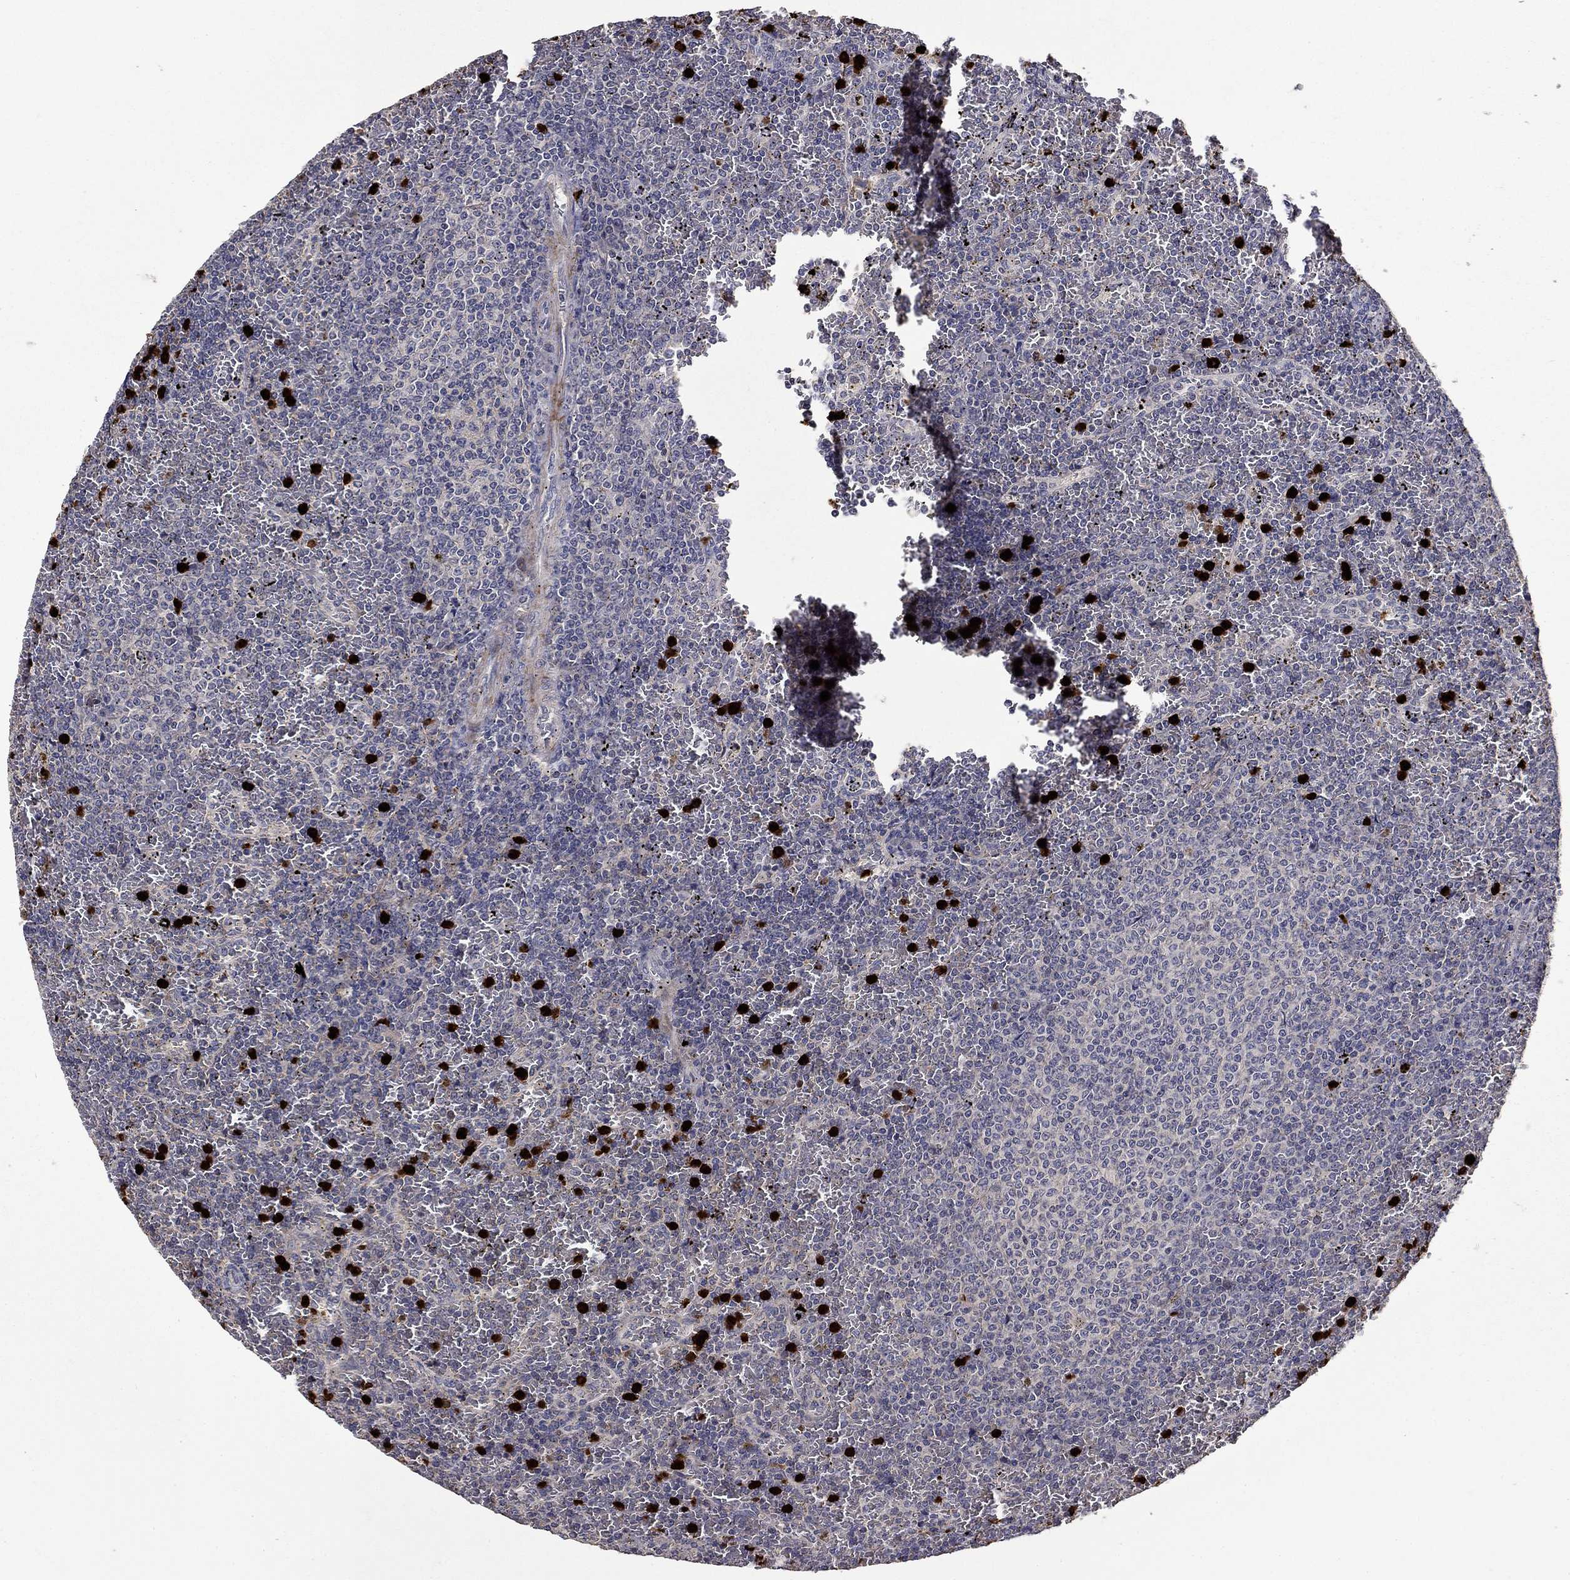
{"staining": {"intensity": "negative", "quantity": "none", "location": "none"}, "tissue": "lymphoma", "cell_type": "Tumor cells", "image_type": "cancer", "snomed": [{"axis": "morphology", "description": "Malignant lymphoma, non-Hodgkin's type, Low grade"}, {"axis": "topography", "description": "Spleen"}], "caption": "A high-resolution image shows immunohistochemistry (IHC) staining of malignant lymphoma, non-Hodgkin's type (low-grade), which shows no significant staining in tumor cells. (IHC, brightfield microscopy, high magnification).", "gene": "SATB1", "patient": {"sex": "female", "age": 77}}